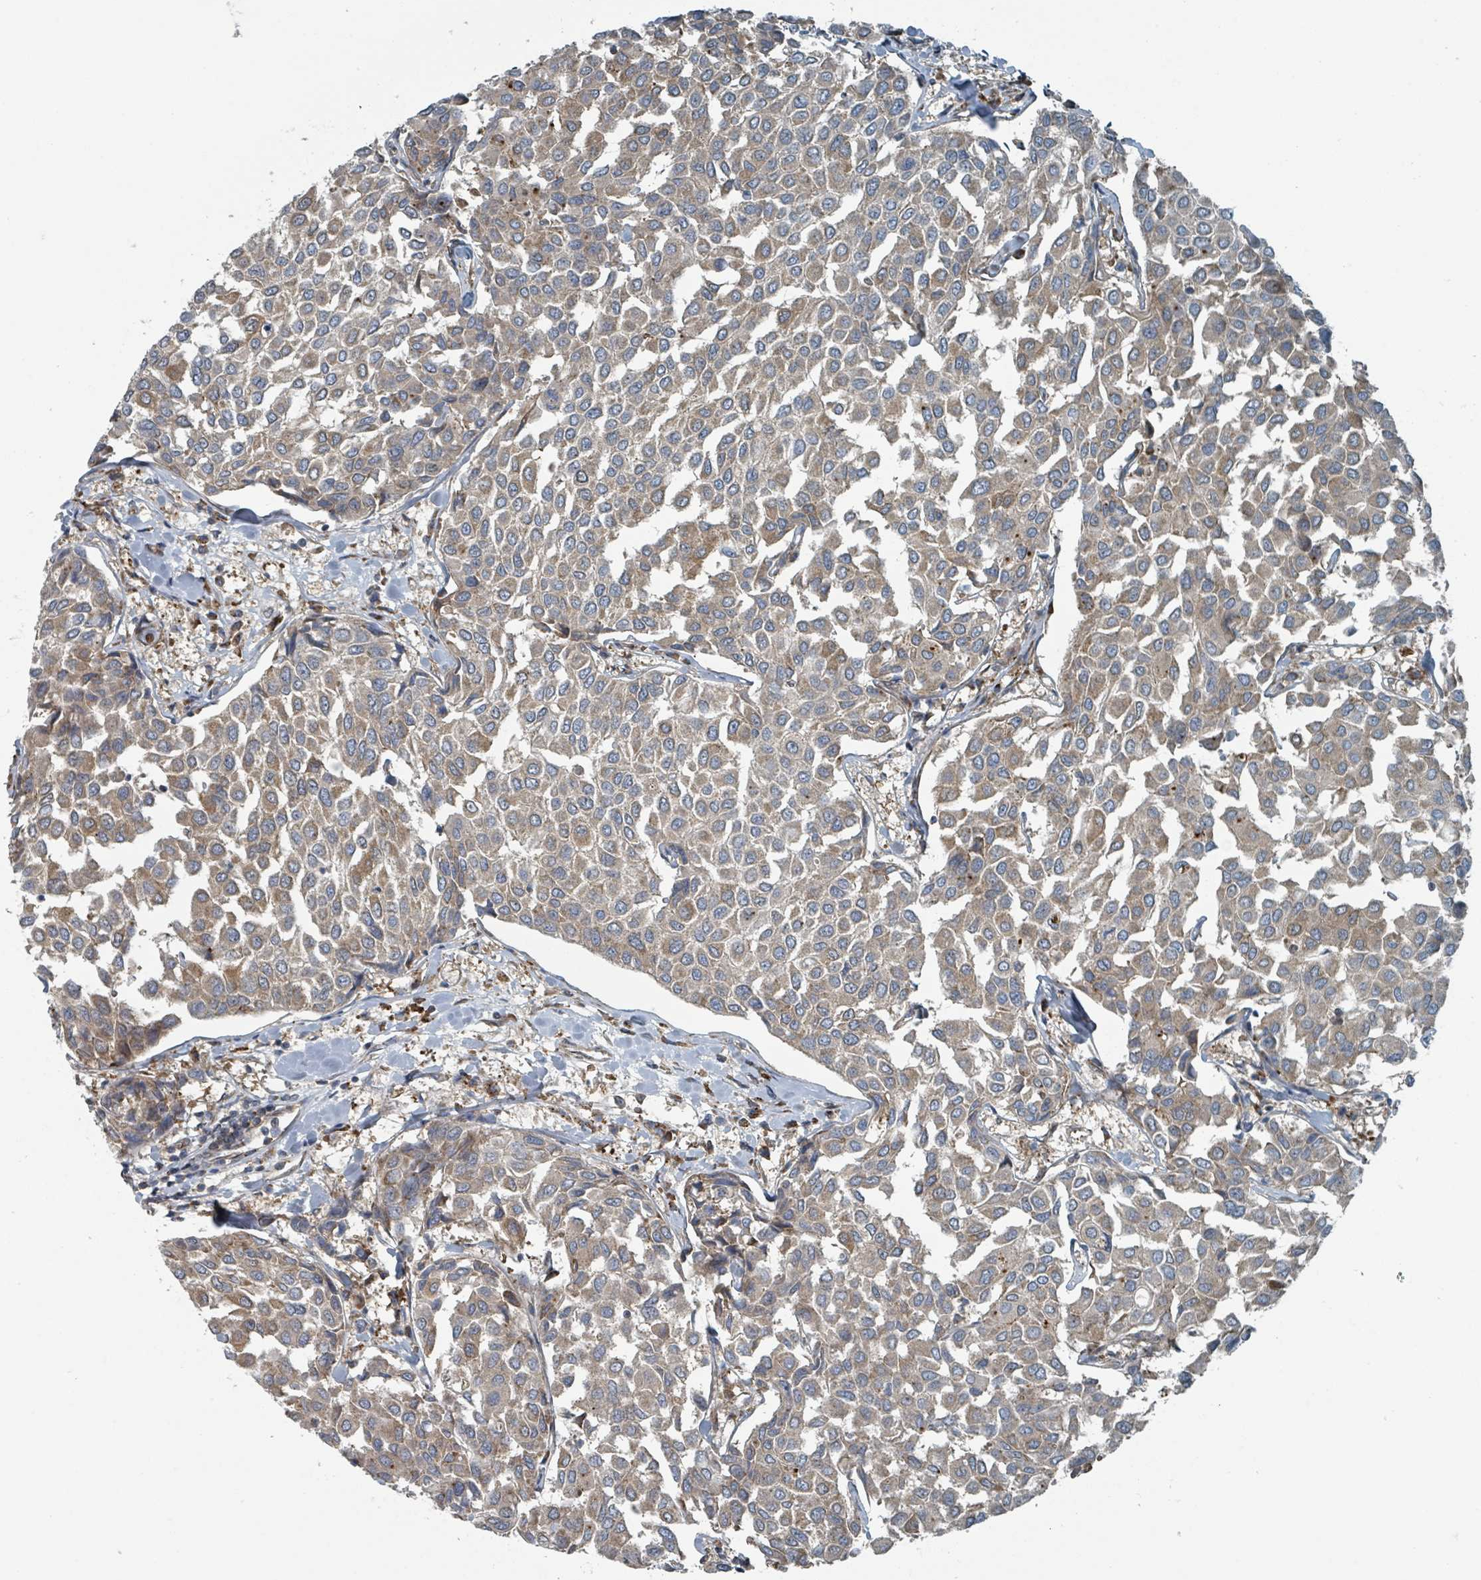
{"staining": {"intensity": "moderate", "quantity": ">75%", "location": "cytoplasmic/membranous"}, "tissue": "breast cancer", "cell_type": "Tumor cells", "image_type": "cancer", "snomed": [{"axis": "morphology", "description": "Duct carcinoma"}, {"axis": "topography", "description": "Breast"}], "caption": "This image reveals breast cancer stained with IHC to label a protein in brown. The cytoplasmic/membranous of tumor cells show moderate positivity for the protein. Nuclei are counter-stained blue.", "gene": "RHPN2", "patient": {"sex": "female", "age": 55}}